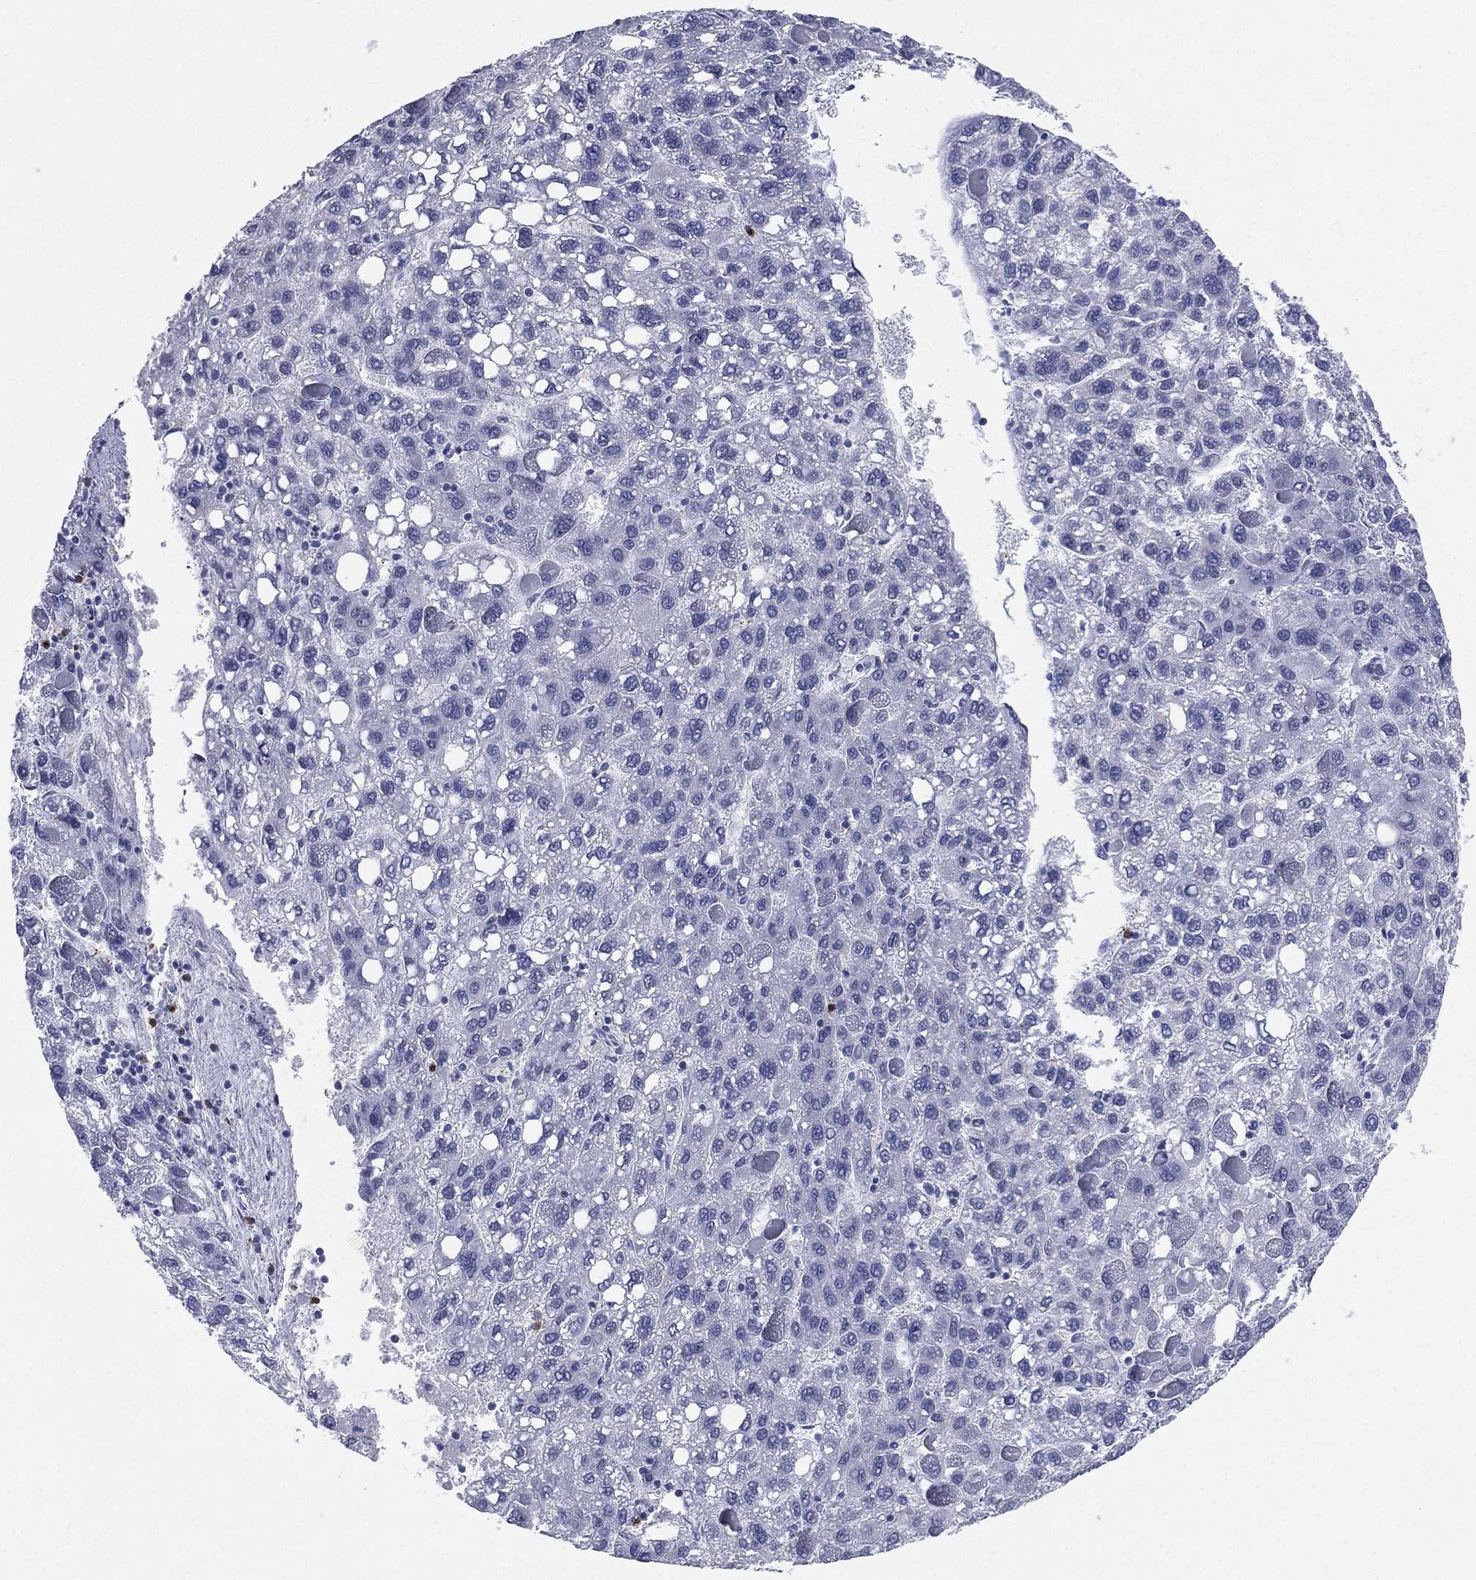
{"staining": {"intensity": "negative", "quantity": "none", "location": "none"}, "tissue": "liver cancer", "cell_type": "Tumor cells", "image_type": "cancer", "snomed": [{"axis": "morphology", "description": "Carcinoma, Hepatocellular, NOS"}, {"axis": "topography", "description": "Liver"}], "caption": "Protein analysis of hepatocellular carcinoma (liver) exhibits no significant expression in tumor cells. Brightfield microscopy of IHC stained with DAB (brown) and hematoxylin (blue), captured at high magnification.", "gene": "CD22", "patient": {"sex": "female", "age": 82}}